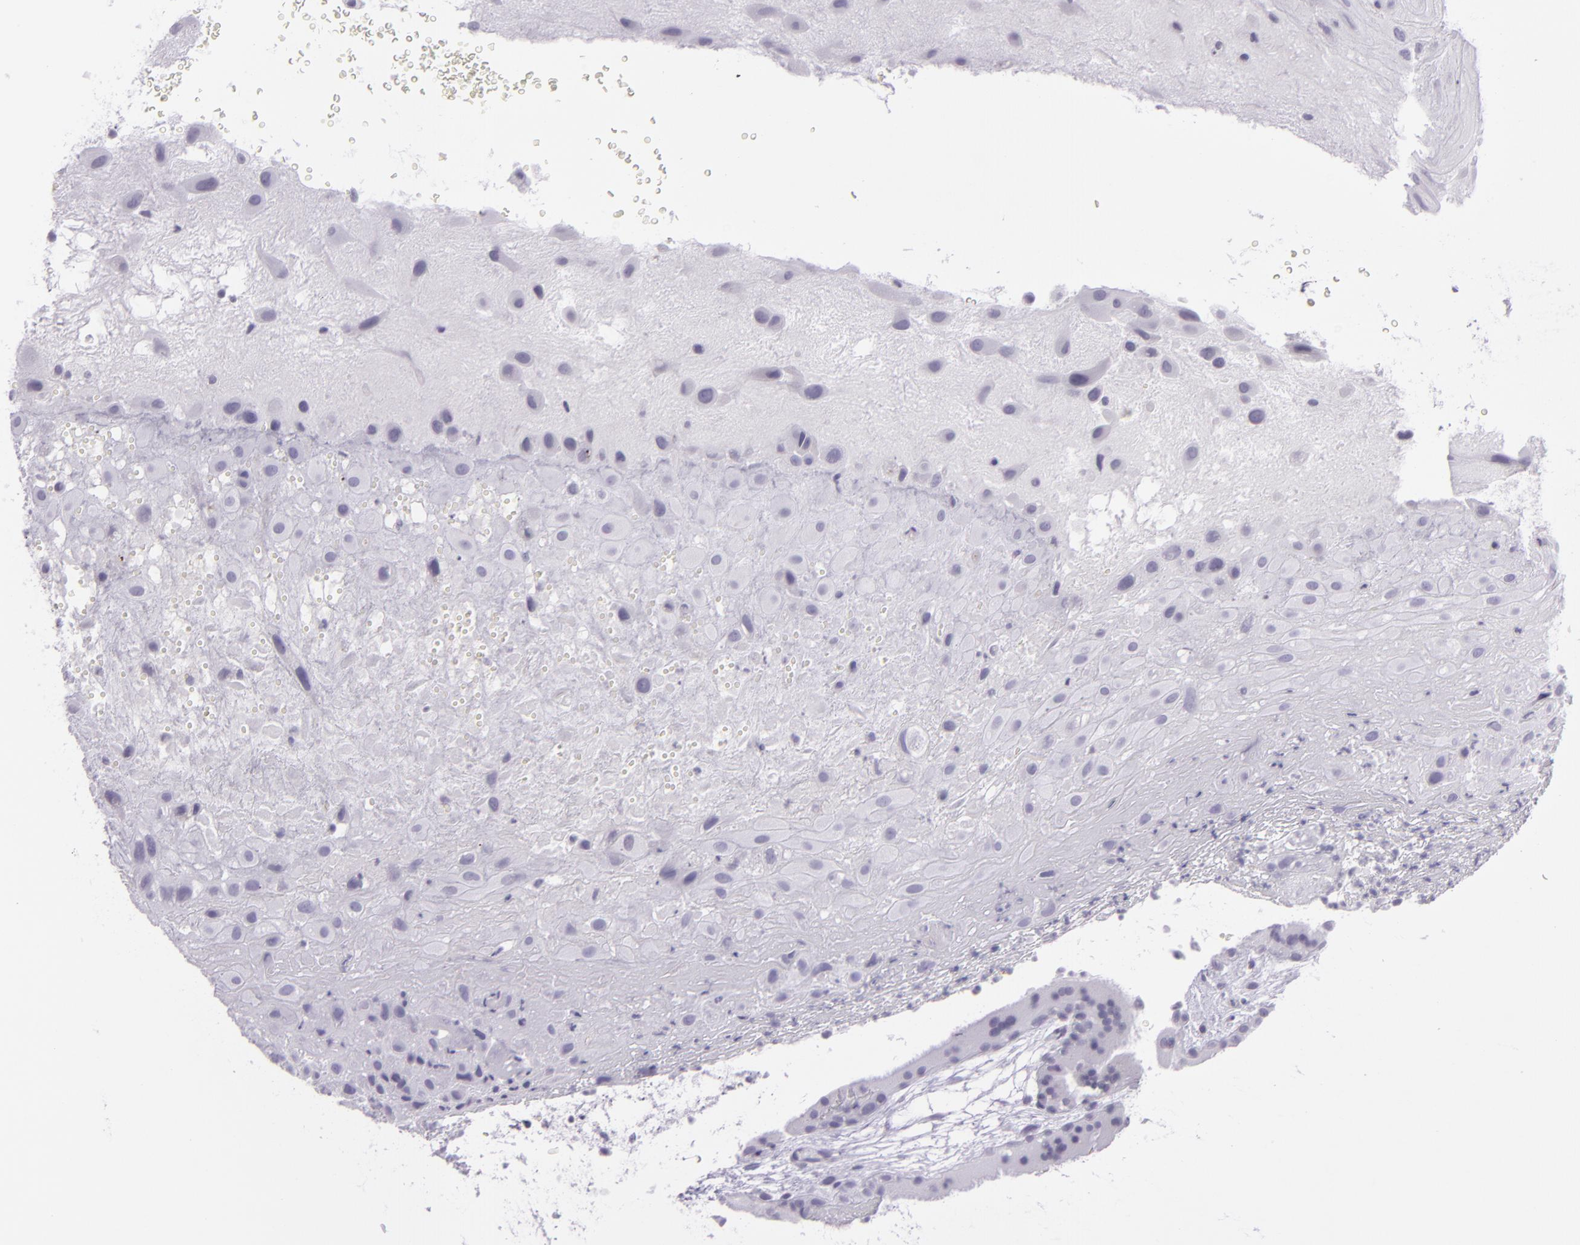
{"staining": {"intensity": "negative", "quantity": "none", "location": "none"}, "tissue": "placenta", "cell_type": "Decidual cells", "image_type": "normal", "snomed": [{"axis": "morphology", "description": "Normal tissue, NOS"}, {"axis": "topography", "description": "Placenta"}], "caption": "A micrograph of placenta stained for a protein displays no brown staining in decidual cells. (DAB (3,3'-diaminobenzidine) immunohistochemistry, high magnification).", "gene": "MUC6", "patient": {"sex": "female", "age": 19}}